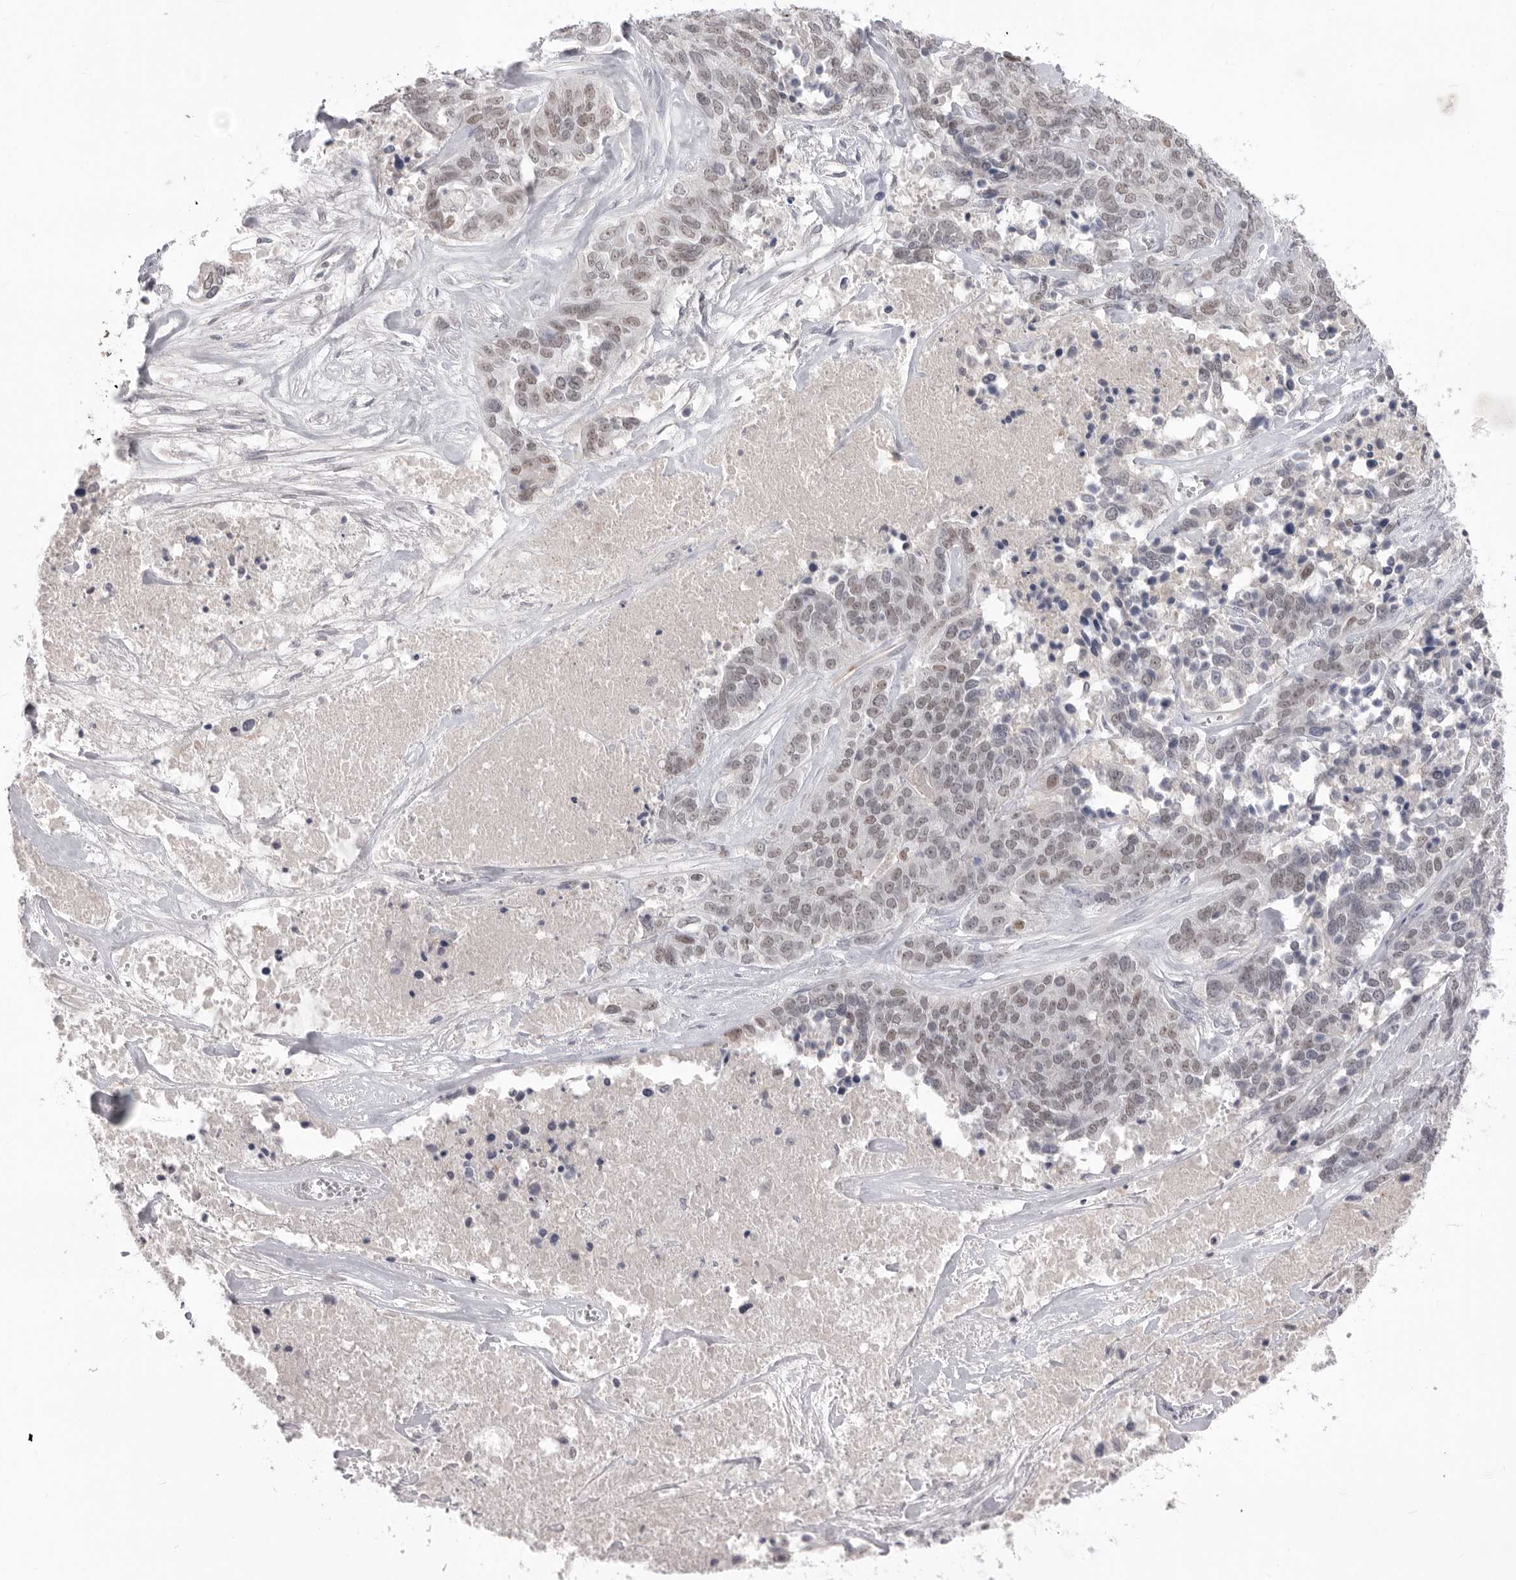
{"staining": {"intensity": "weak", "quantity": "25%-75%", "location": "nuclear"}, "tissue": "ovarian cancer", "cell_type": "Tumor cells", "image_type": "cancer", "snomed": [{"axis": "morphology", "description": "Cystadenocarcinoma, serous, NOS"}, {"axis": "topography", "description": "Ovary"}], "caption": "Ovarian cancer tissue exhibits weak nuclear staining in approximately 25%-75% of tumor cells, visualized by immunohistochemistry.", "gene": "ZBTB7B", "patient": {"sex": "female", "age": 44}}